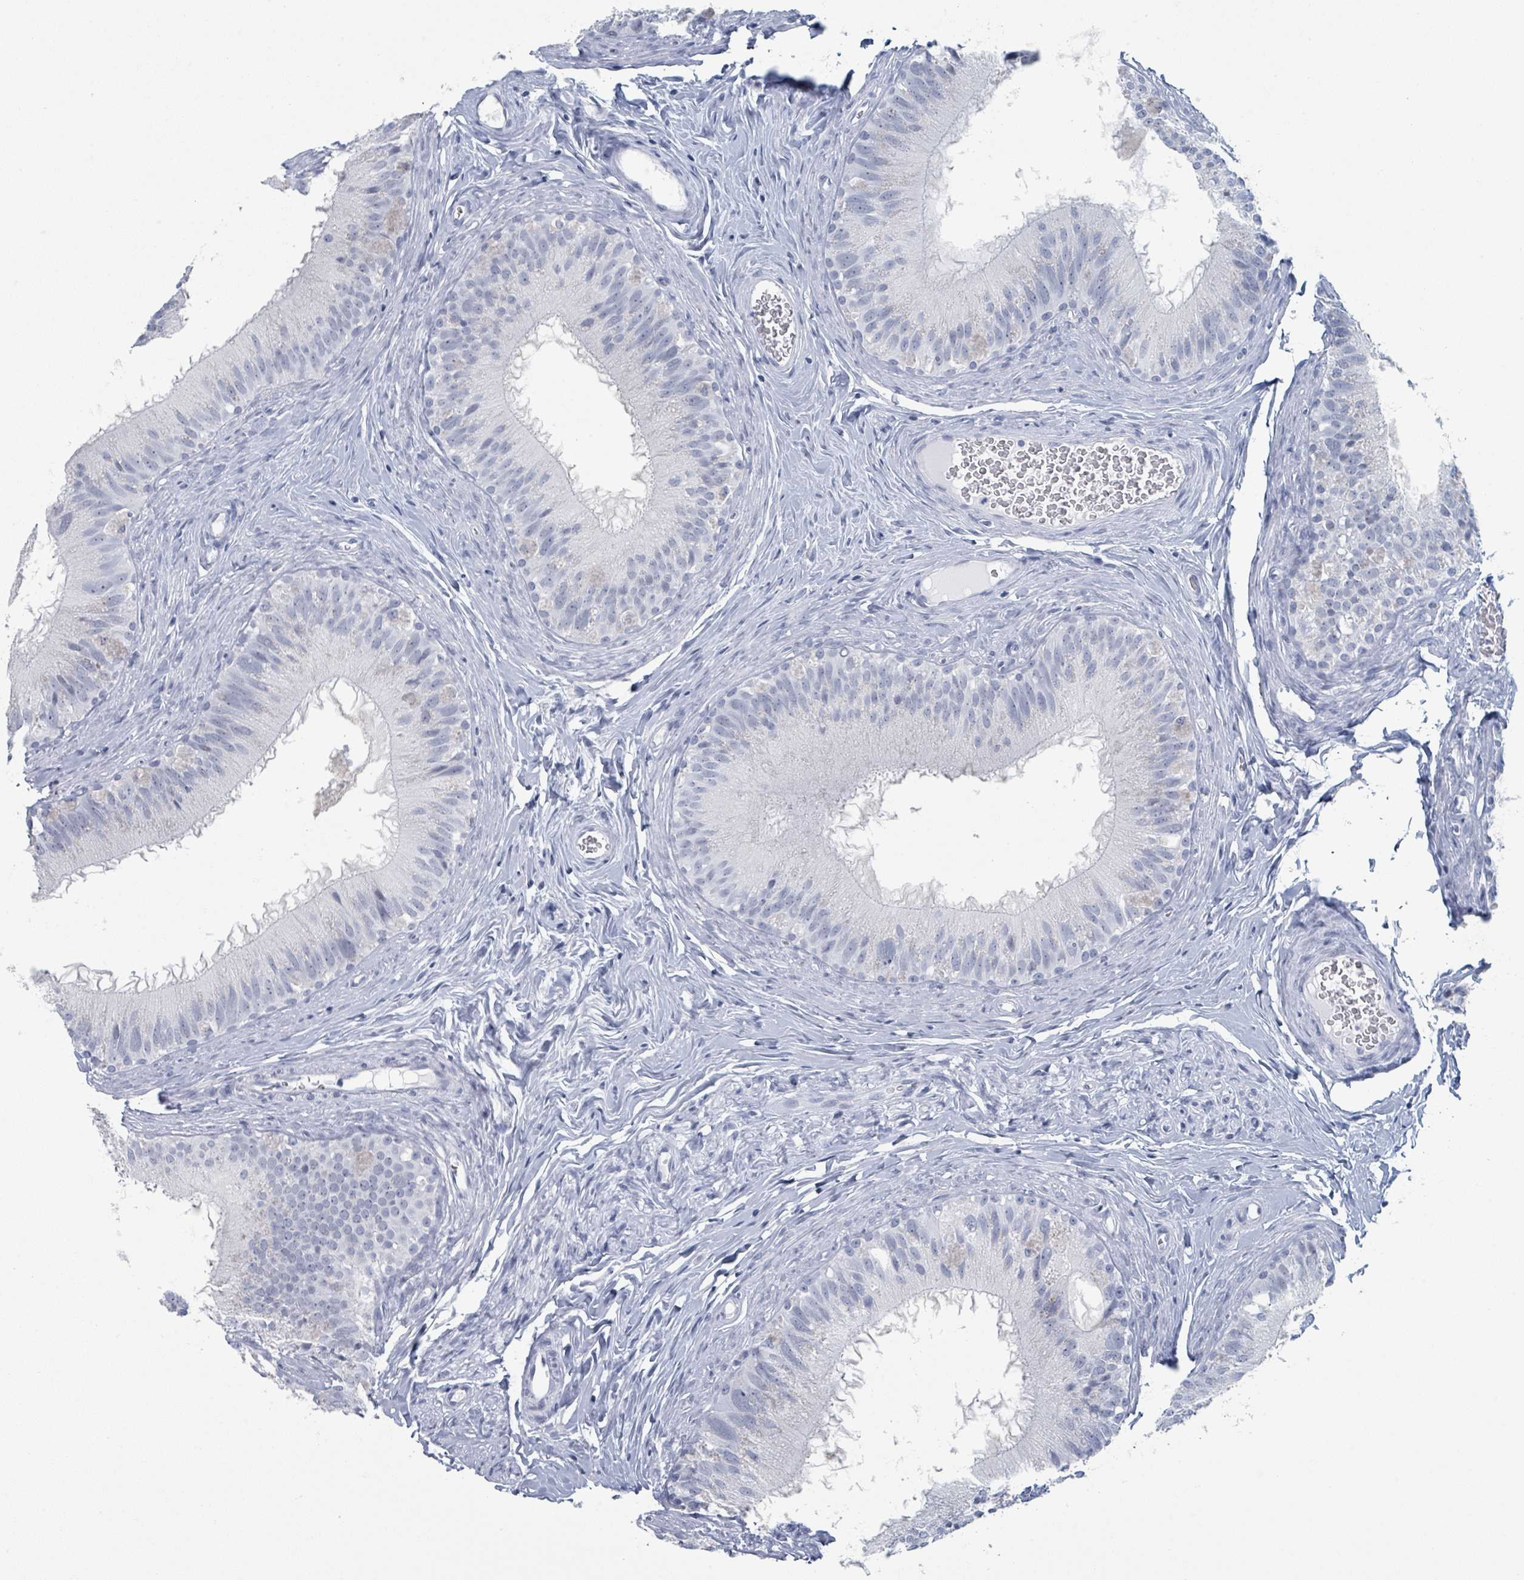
{"staining": {"intensity": "negative", "quantity": "none", "location": "none"}, "tissue": "epididymis", "cell_type": "Glandular cells", "image_type": "normal", "snomed": [{"axis": "morphology", "description": "Normal tissue, NOS"}, {"axis": "topography", "description": "Epididymis"}], "caption": "The image demonstrates no staining of glandular cells in benign epididymis. (DAB IHC, high magnification).", "gene": "GPR15LG", "patient": {"sex": "male", "age": 38}}